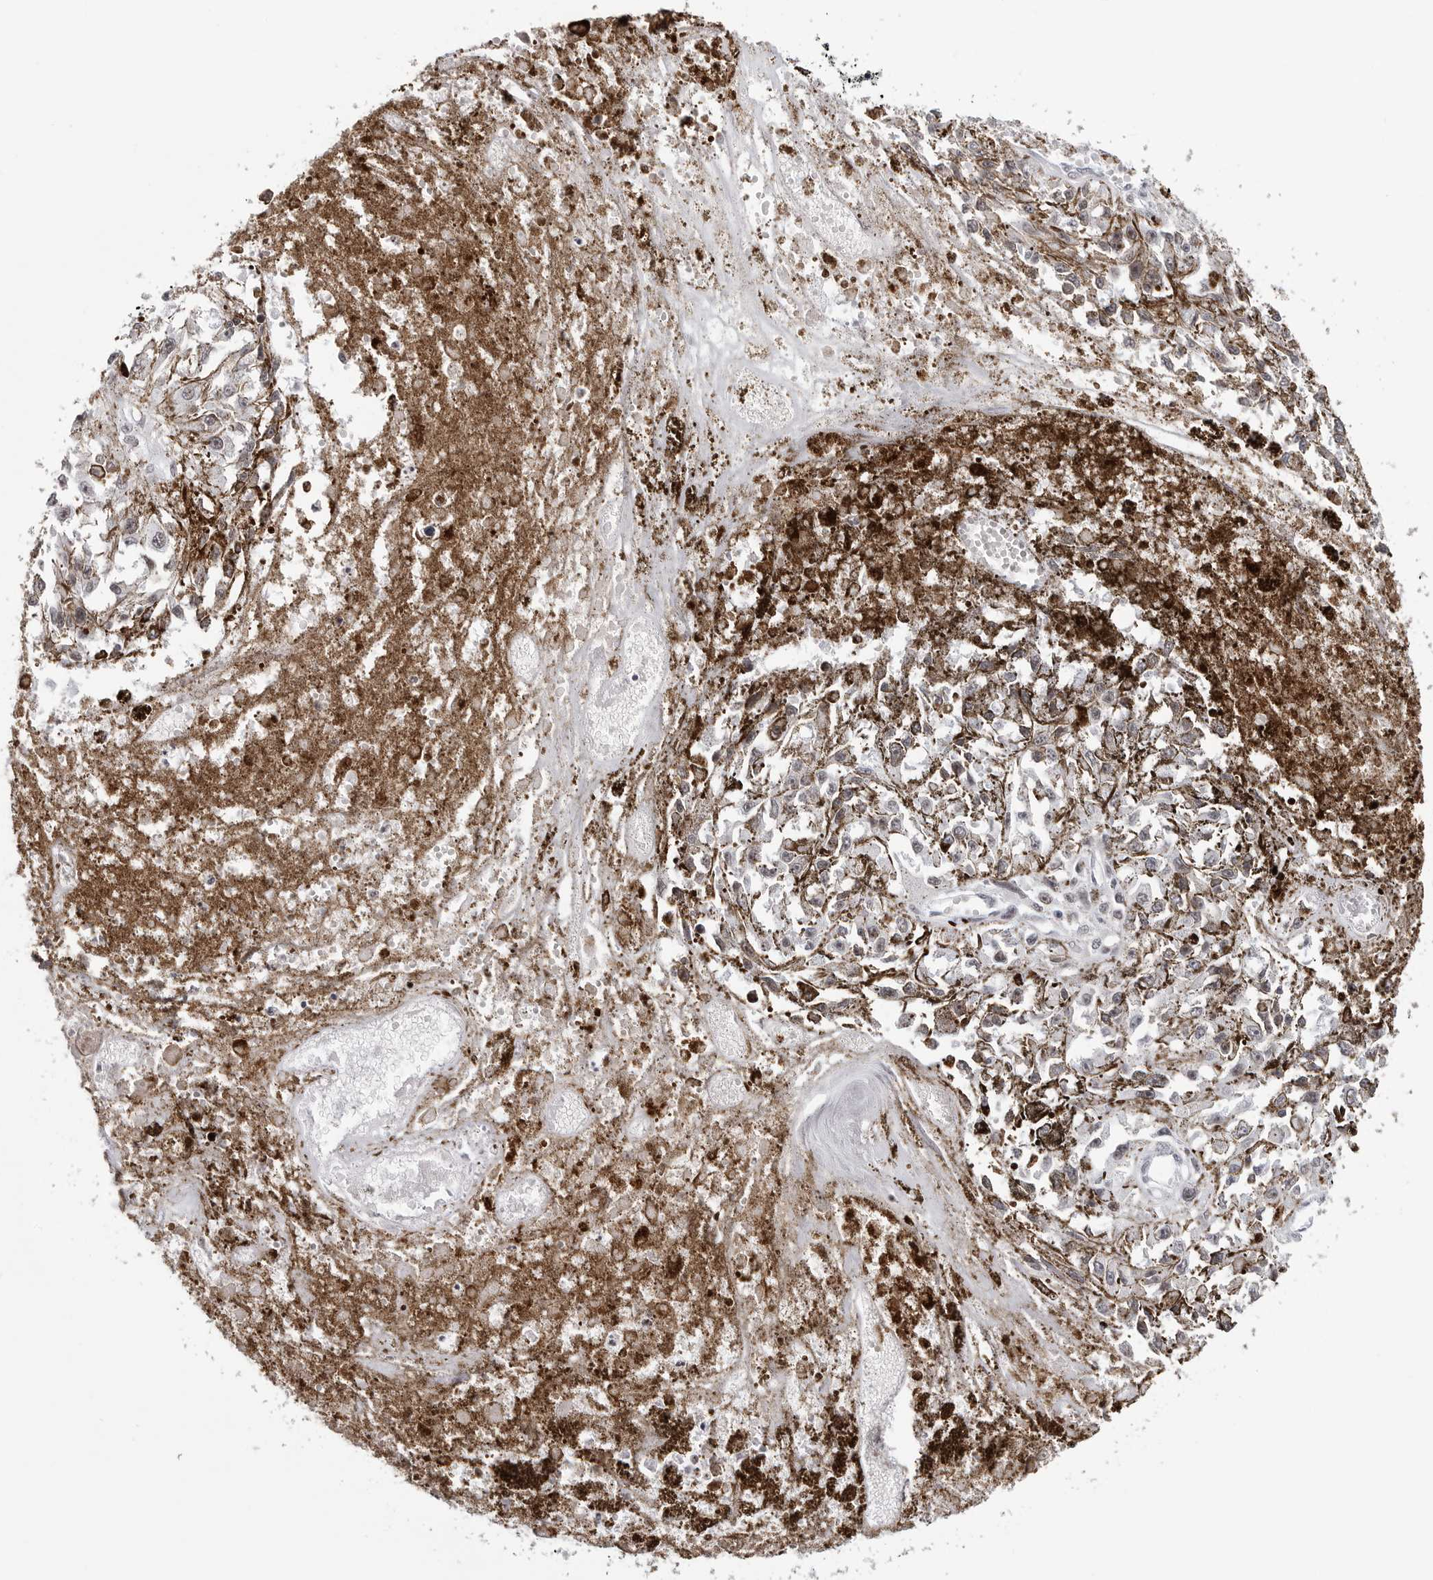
{"staining": {"intensity": "weak", "quantity": "<25%", "location": "nuclear"}, "tissue": "melanoma", "cell_type": "Tumor cells", "image_type": "cancer", "snomed": [{"axis": "morphology", "description": "Malignant melanoma, Metastatic site"}, {"axis": "topography", "description": "Lymph node"}], "caption": "A histopathology image of malignant melanoma (metastatic site) stained for a protein reveals no brown staining in tumor cells.", "gene": "SF3B4", "patient": {"sex": "male", "age": 59}}